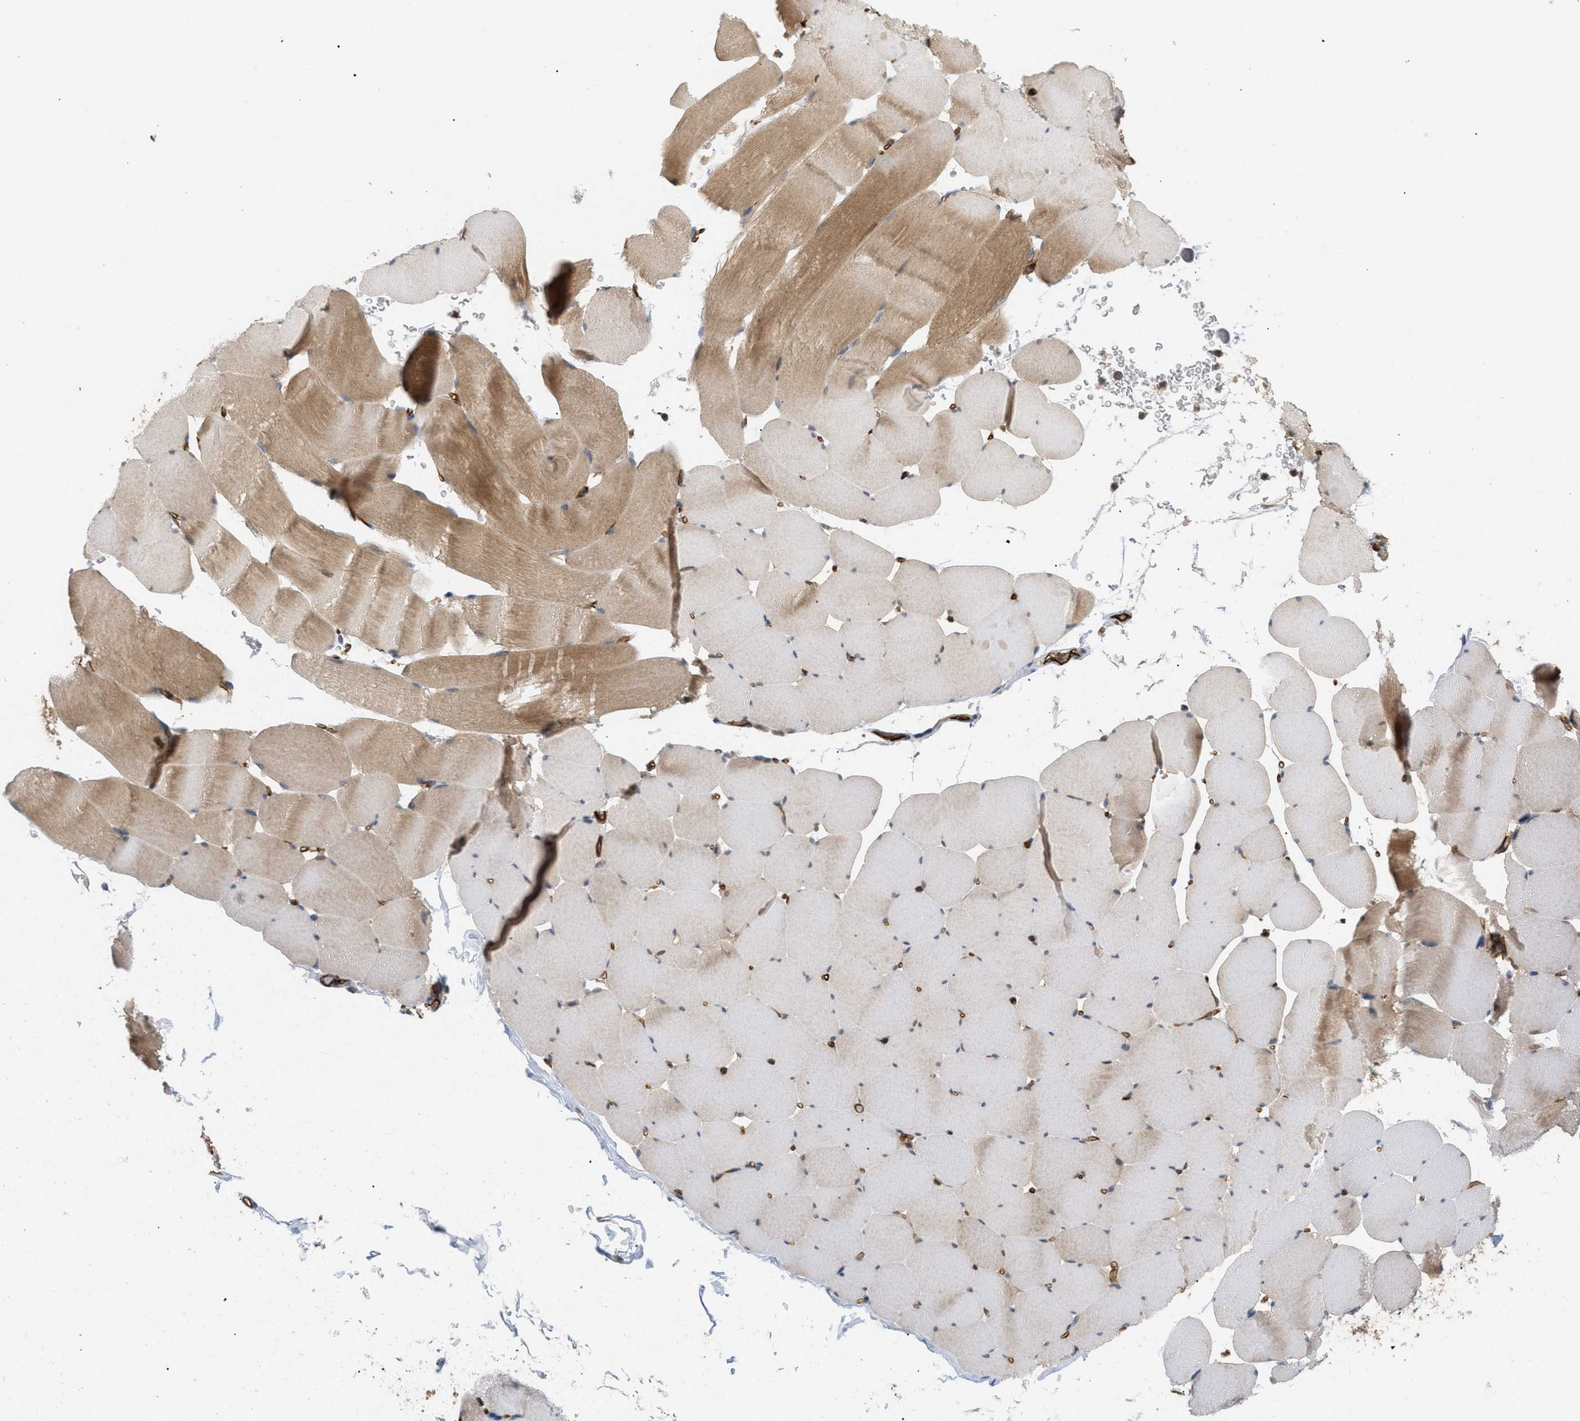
{"staining": {"intensity": "moderate", "quantity": "25%-75%", "location": "cytoplasmic/membranous"}, "tissue": "skeletal muscle", "cell_type": "Myocytes", "image_type": "normal", "snomed": [{"axis": "morphology", "description": "Normal tissue, NOS"}, {"axis": "topography", "description": "Skeletal muscle"}], "caption": "An IHC micrograph of benign tissue is shown. Protein staining in brown labels moderate cytoplasmic/membranous positivity in skeletal muscle within myocytes.", "gene": "PALMD", "patient": {"sex": "male", "age": 62}}